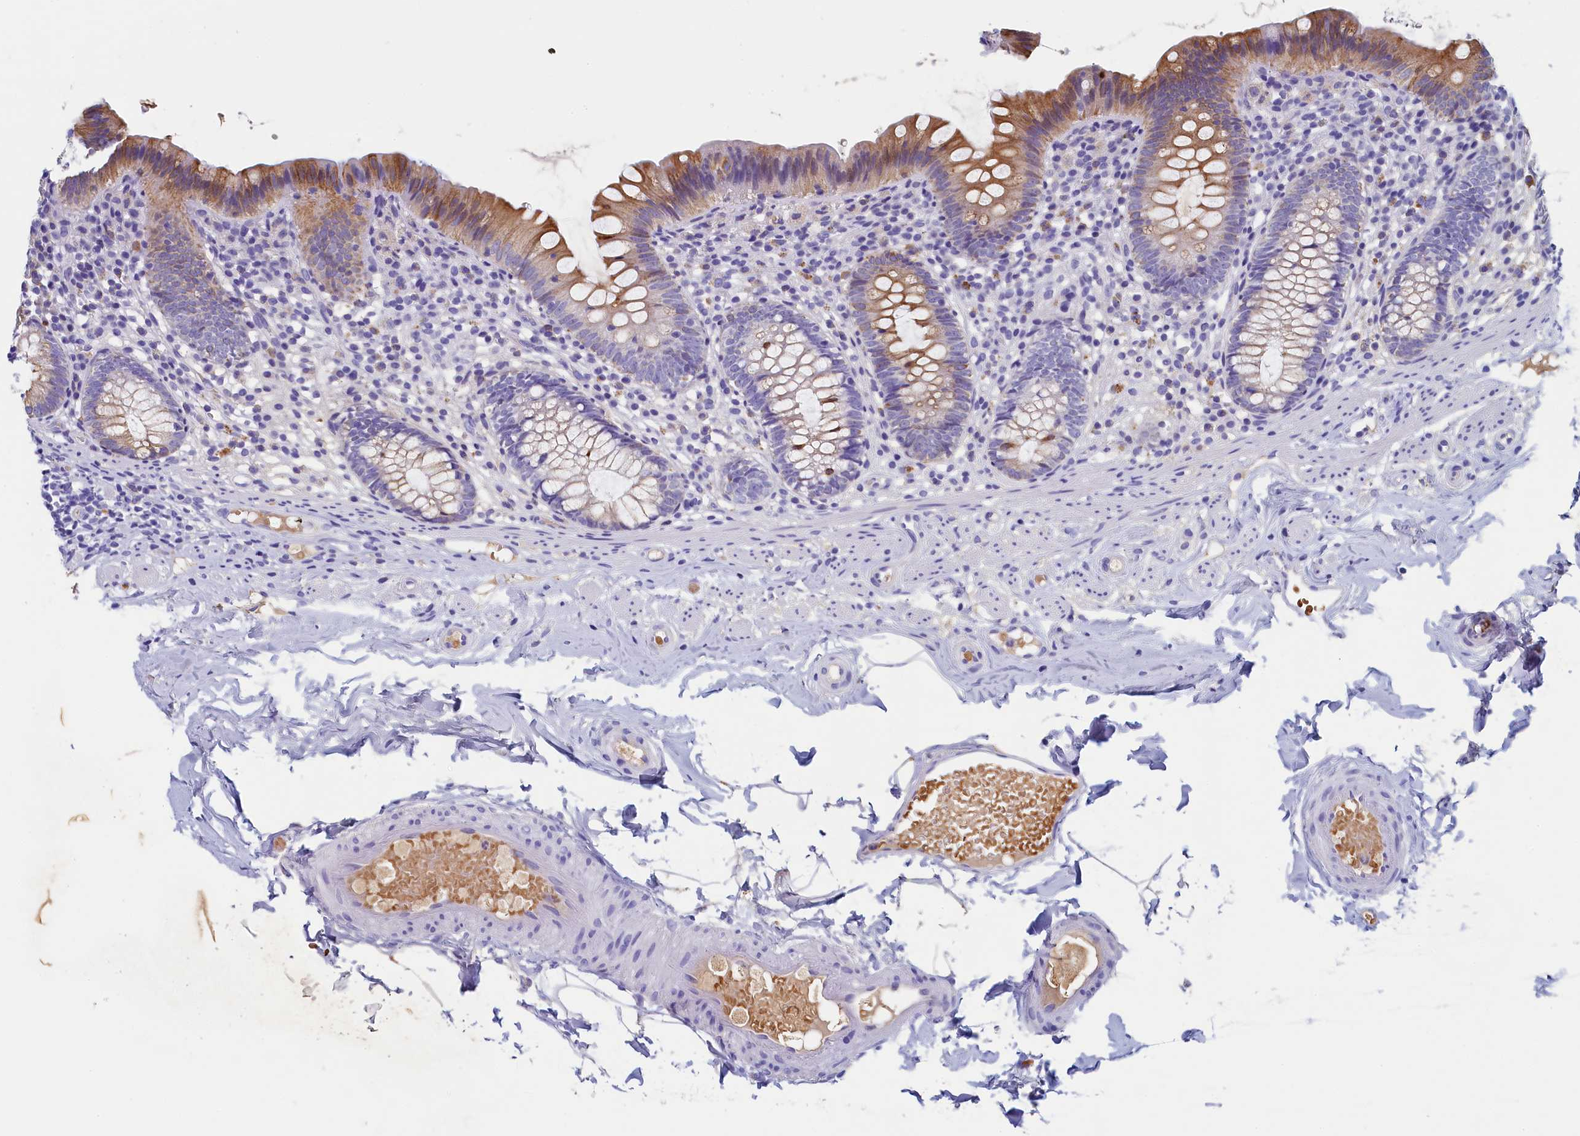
{"staining": {"intensity": "moderate", "quantity": "25%-75%", "location": "cytoplasmic/membranous"}, "tissue": "appendix", "cell_type": "Glandular cells", "image_type": "normal", "snomed": [{"axis": "morphology", "description": "Normal tissue, NOS"}, {"axis": "topography", "description": "Appendix"}], "caption": "Immunohistochemistry (IHC) photomicrograph of unremarkable human appendix stained for a protein (brown), which shows medium levels of moderate cytoplasmic/membranous positivity in approximately 25%-75% of glandular cells.", "gene": "GUCA1C", "patient": {"sex": "male", "age": 55}}